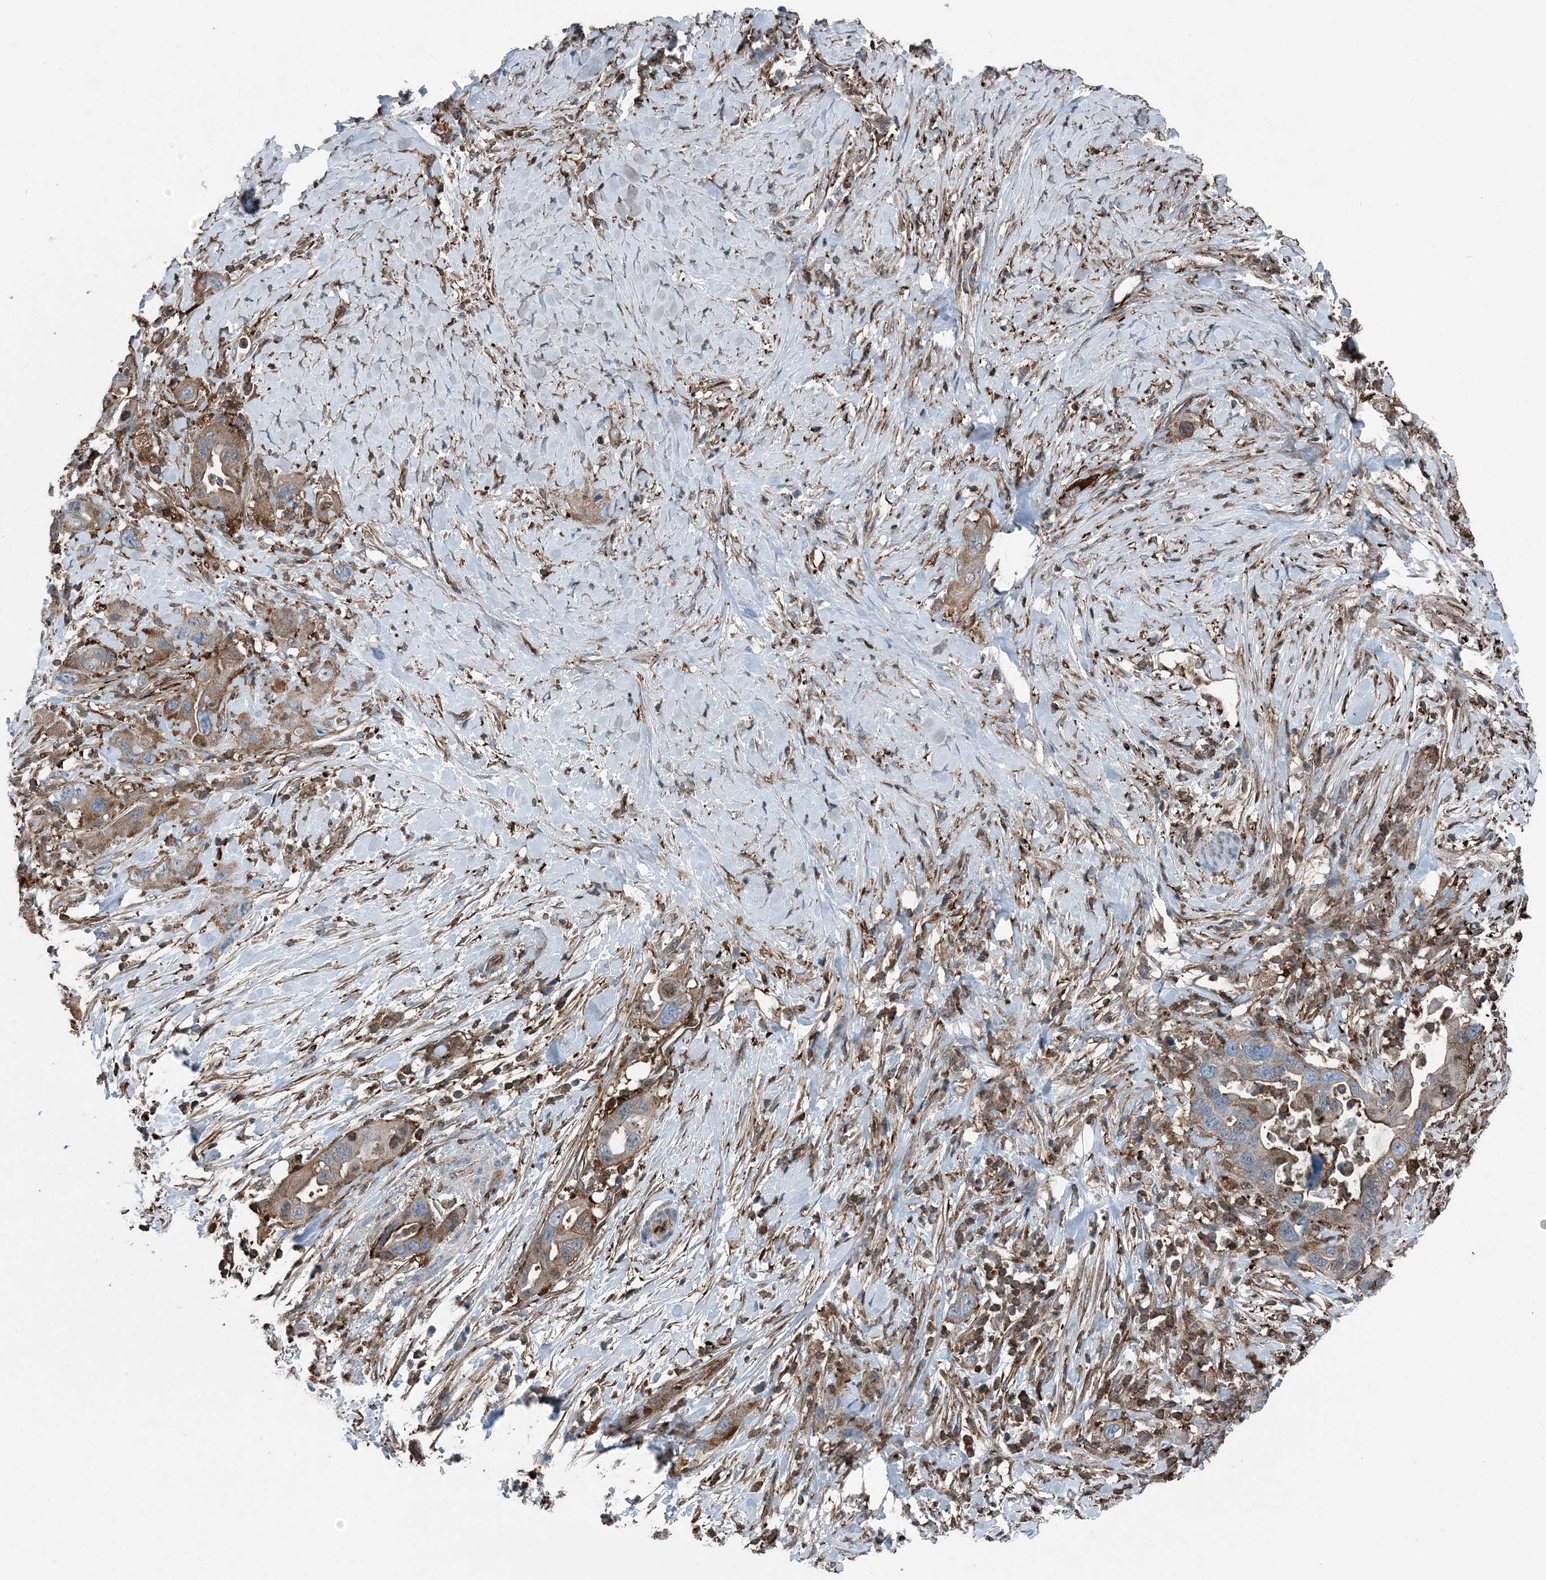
{"staining": {"intensity": "moderate", "quantity": ">75%", "location": "cytoplasmic/membranous"}, "tissue": "pancreatic cancer", "cell_type": "Tumor cells", "image_type": "cancer", "snomed": [{"axis": "morphology", "description": "Adenocarcinoma, NOS"}, {"axis": "topography", "description": "Pancreas"}], "caption": "Human adenocarcinoma (pancreatic) stained with a protein marker exhibits moderate staining in tumor cells.", "gene": "CFL1", "patient": {"sex": "female", "age": 71}}